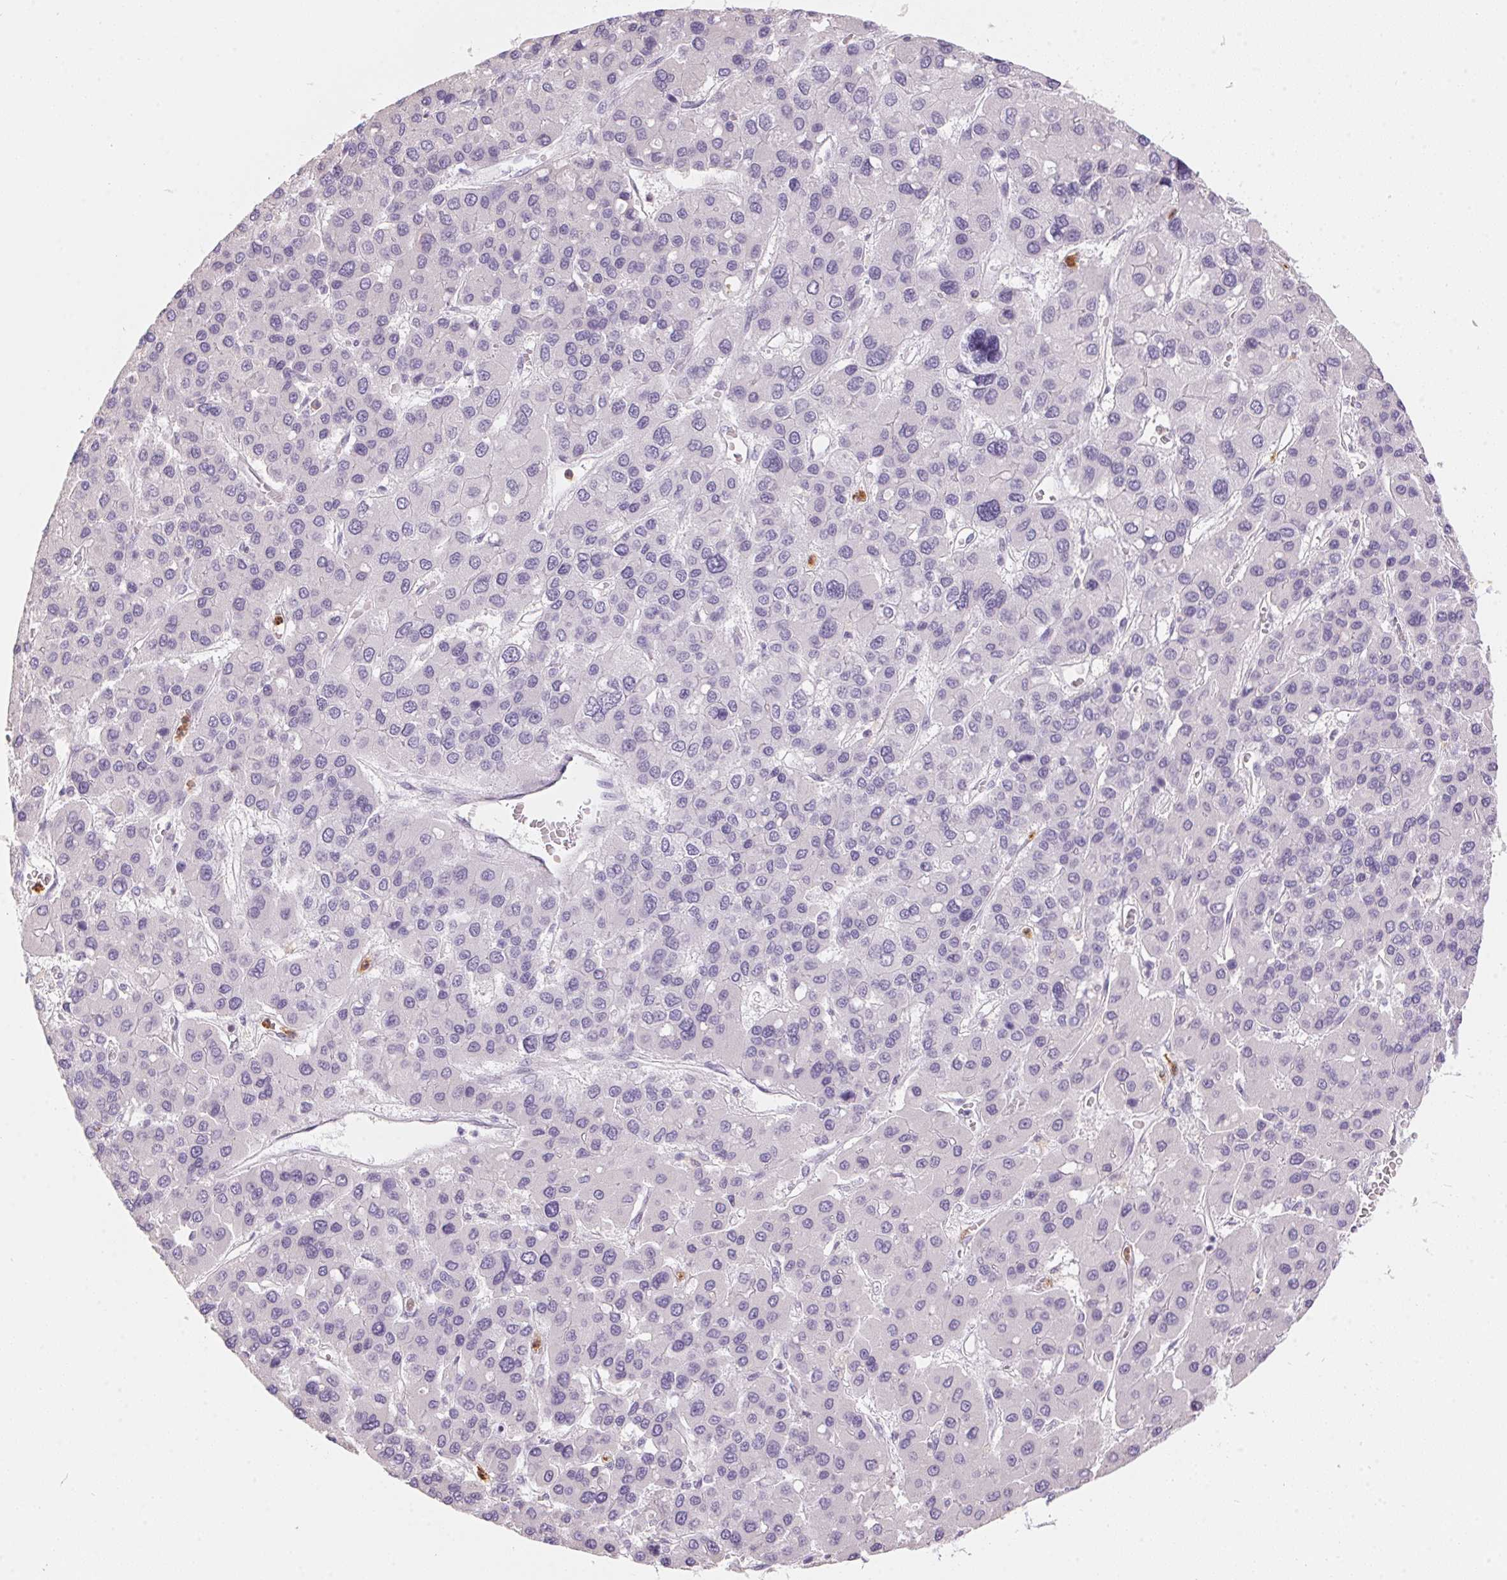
{"staining": {"intensity": "negative", "quantity": "none", "location": "none"}, "tissue": "liver cancer", "cell_type": "Tumor cells", "image_type": "cancer", "snomed": [{"axis": "morphology", "description": "Carcinoma, Hepatocellular, NOS"}, {"axis": "topography", "description": "Liver"}], "caption": "The photomicrograph shows no significant expression in tumor cells of liver cancer (hepatocellular carcinoma).", "gene": "SERPINB1", "patient": {"sex": "female", "age": 41}}